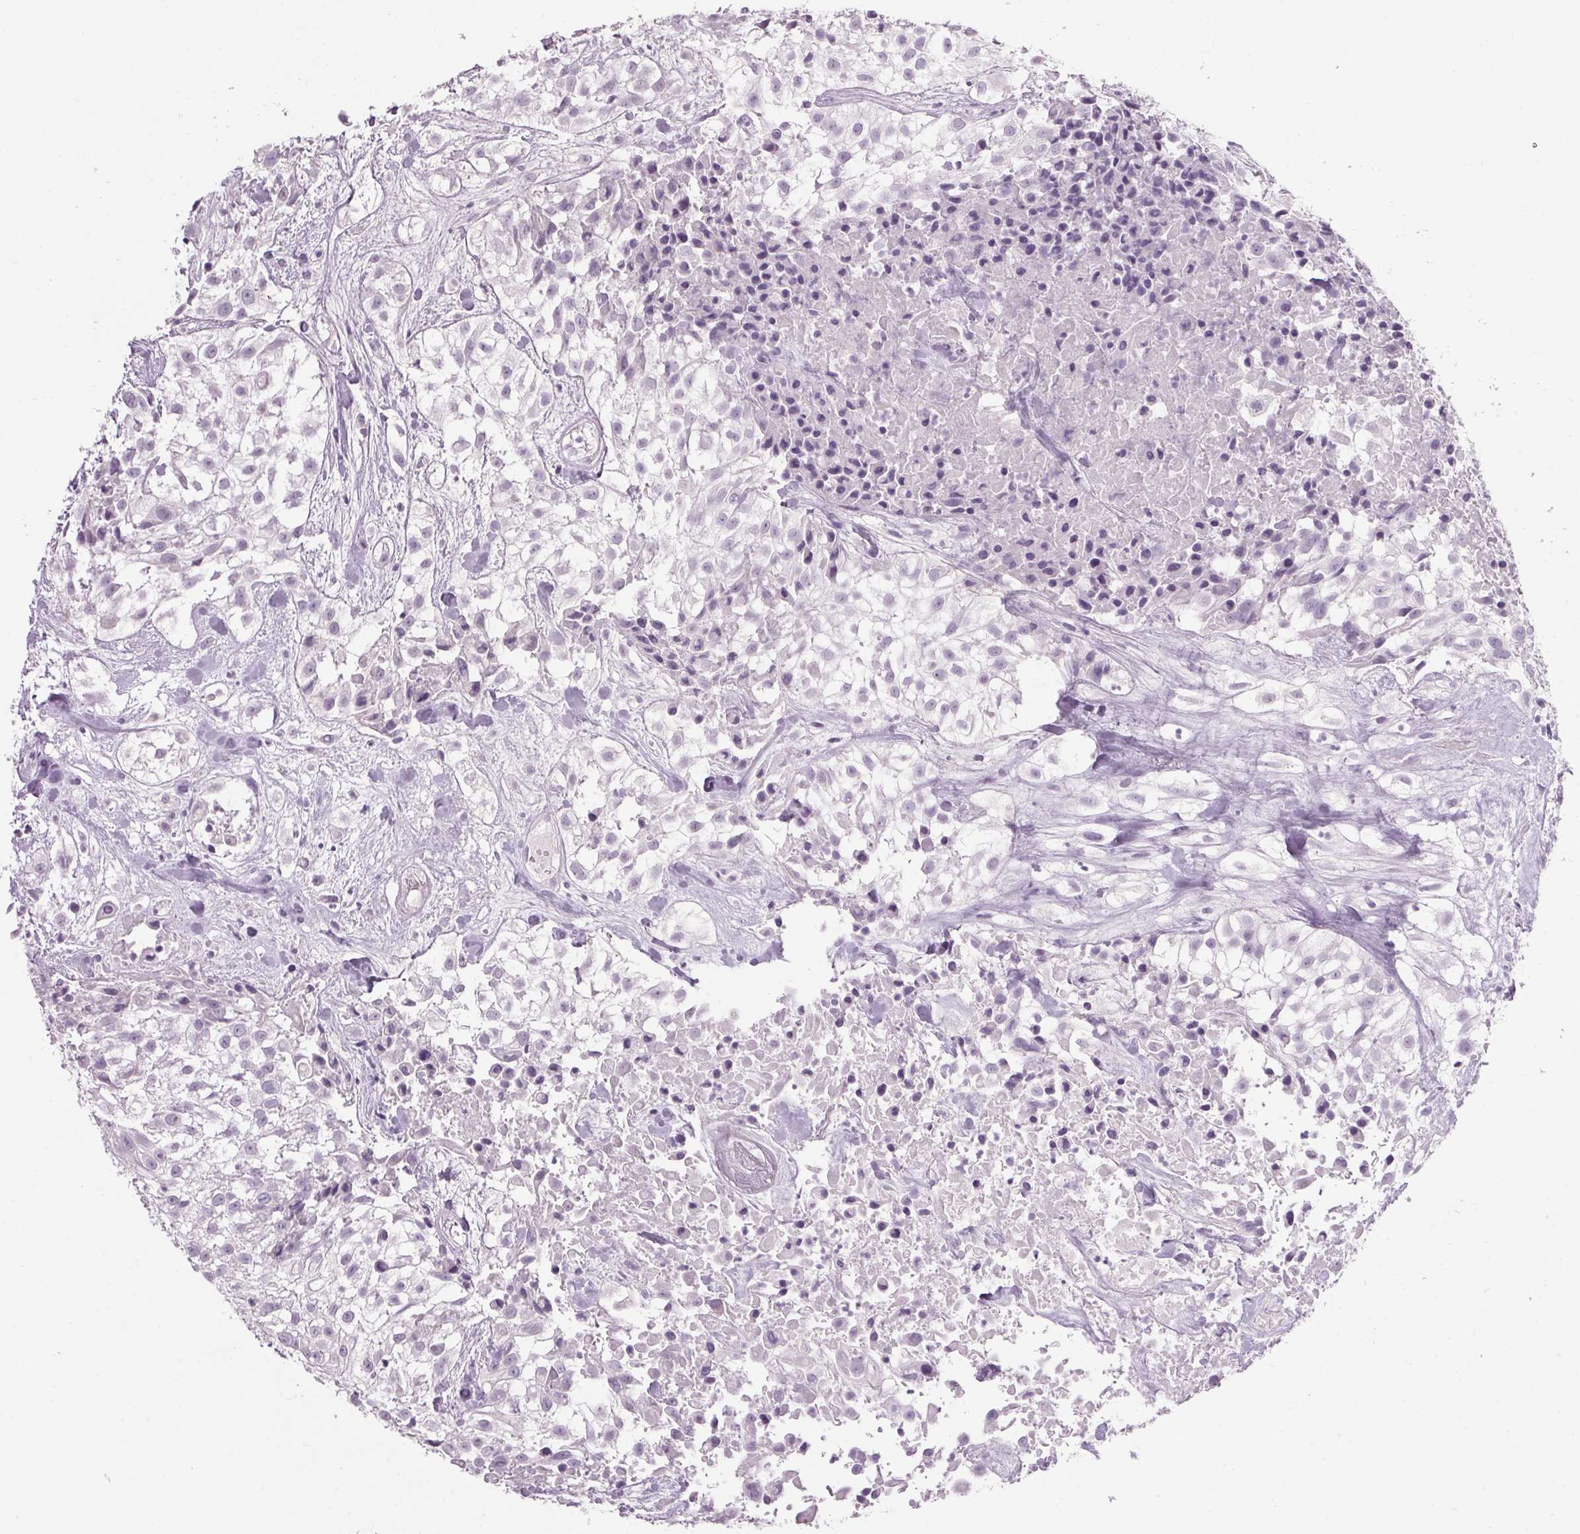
{"staining": {"intensity": "negative", "quantity": "none", "location": "none"}, "tissue": "urothelial cancer", "cell_type": "Tumor cells", "image_type": "cancer", "snomed": [{"axis": "morphology", "description": "Urothelial carcinoma, High grade"}, {"axis": "topography", "description": "Urinary bladder"}], "caption": "A micrograph of urothelial cancer stained for a protein displays no brown staining in tumor cells. The staining is performed using DAB (3,3'-diaminobenzidine) brown chromogen with nuclei counter-stained in using hematoxylin.", "gene": "PPP1R1A", "patient": {"sex": "male", "age": 56}}